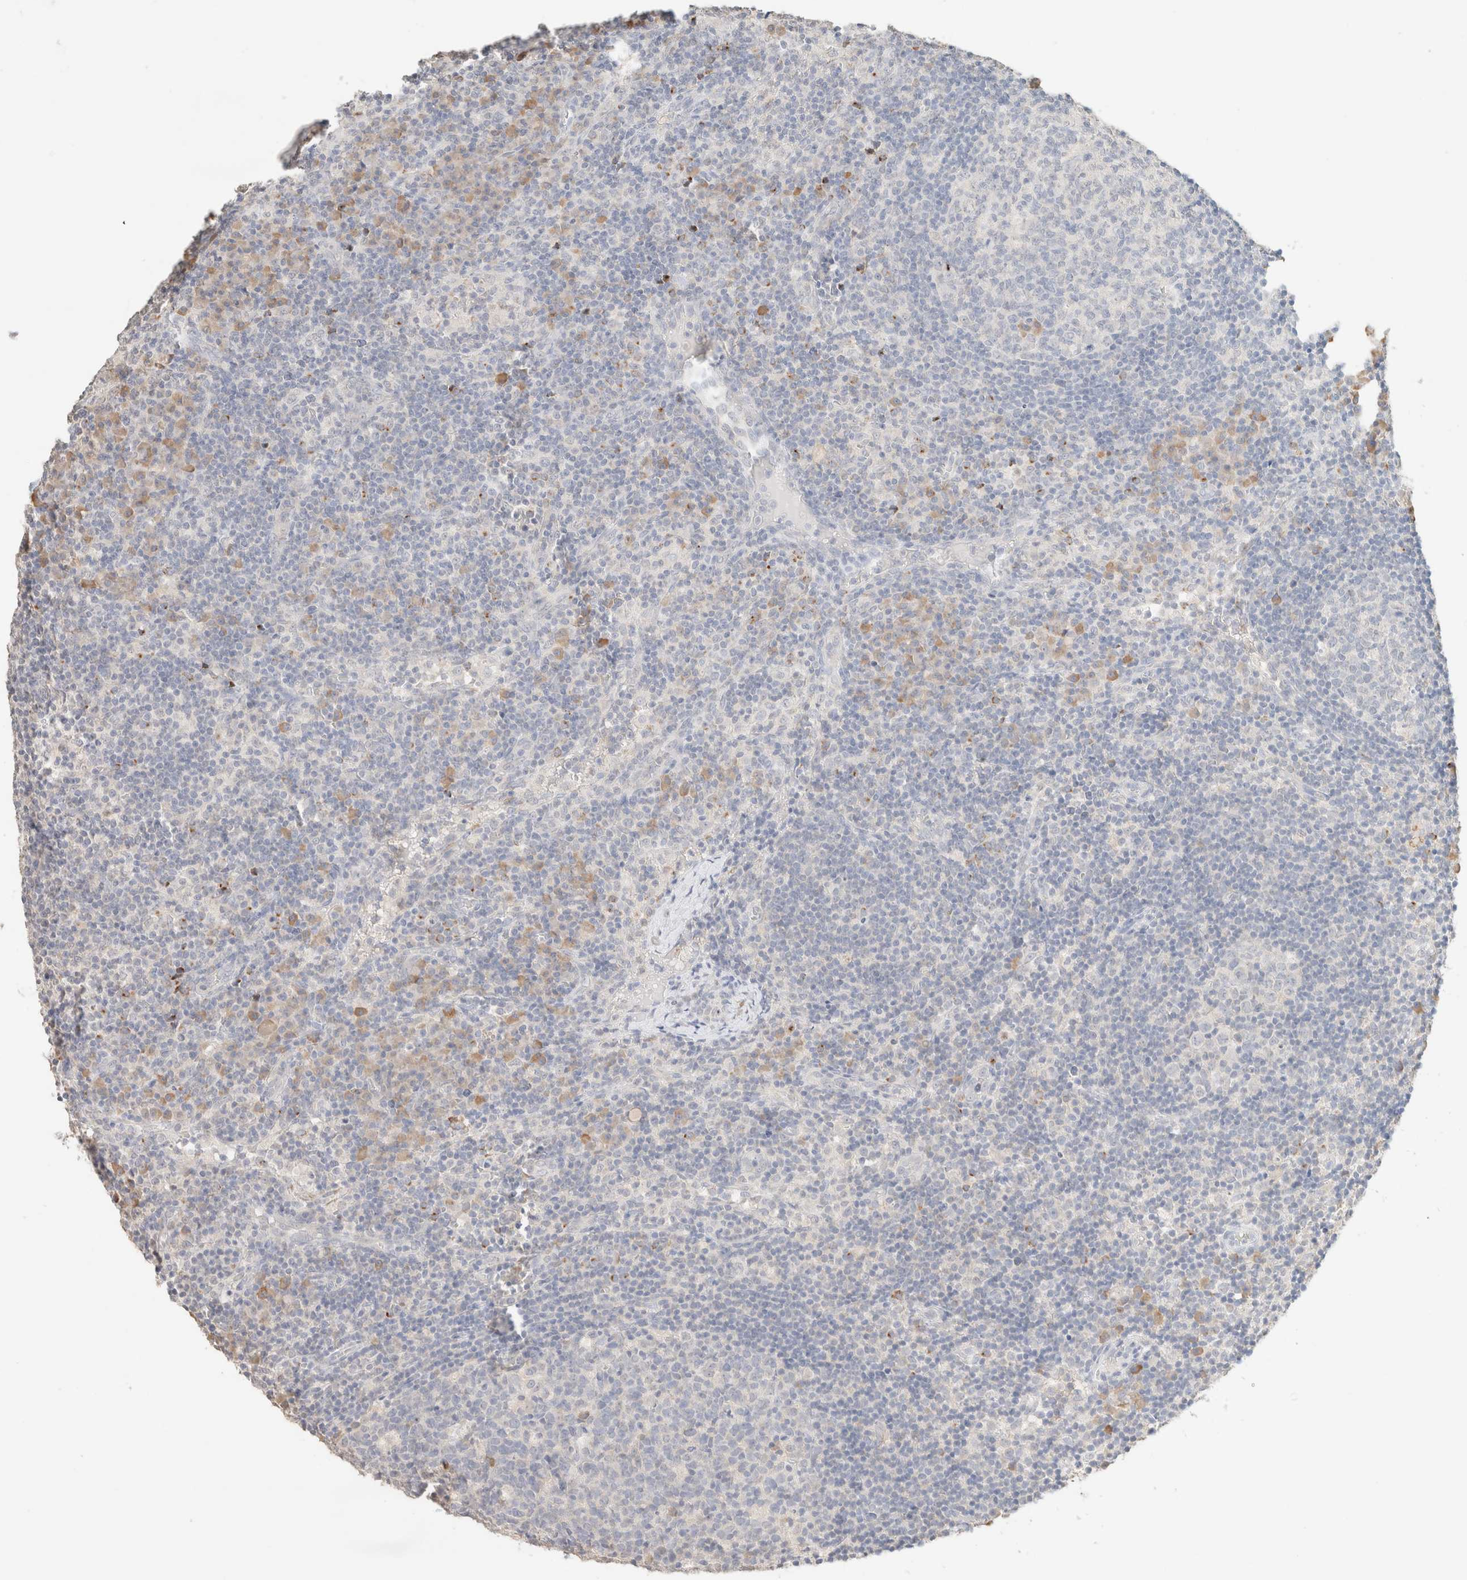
{"staining": {"intensity": "negative", "quantity": "none", "location": "none"}, "tissue": "lymph node", "cell_type": "Germinal center cells", "image_type": "normal", "snomed": [{"axis": "morphology", "description": "Normal tissue, NOS"}, {"axis": "morphology", "description": "Inflammation, NOS"}, {"axis": "topography", "description": "Lymph node"}], "caption": "Immunohistochemistry micrograph of unremarkable lymph node: human lymph node stained with DAB shows no significant protein positivity in germinal center cells.", "gene": "CPA1", "patient": {"sex": "male", "age": 55}}